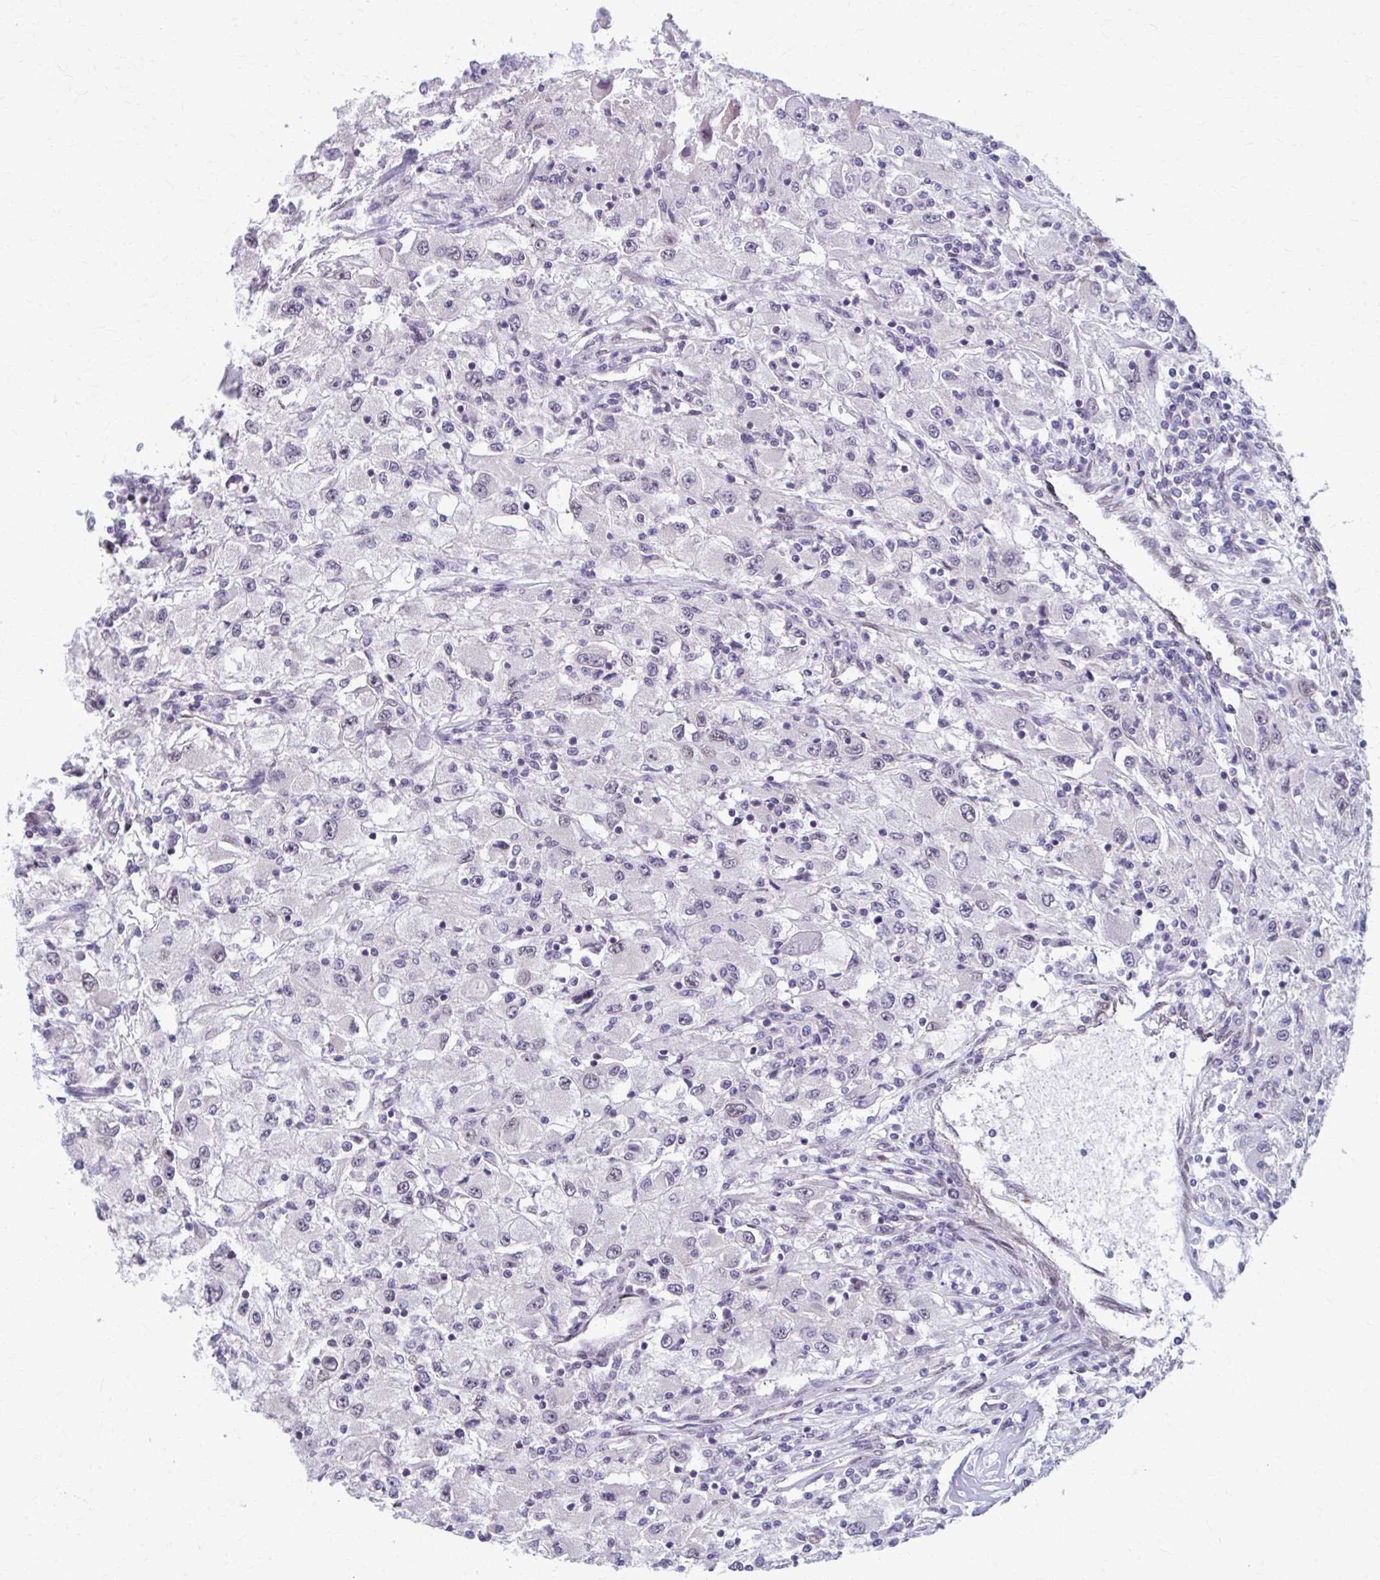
{"staining": {"intensity": "negative", "quantity": "none", "location": "none"}, "tissue": "renal cancer", "cell_type": "Tumor cells", "image_type": "cancer", "snomed": [{"axis": "morphology", "description": "Adenocarcinoma, NOS"}, {"axis": "topography", "description": "Kidney"}], "caption": "An immunohistochemistry image of adenocarcinoma (renal) is shown. There is no staining in tumor cells of adenocarcinoma (renal). (DAB immunohistochemistry (IHC) with hematoxylin counter stain).", "gene": "SETBP1", "patient": {"sex": "female", "age": 67}}